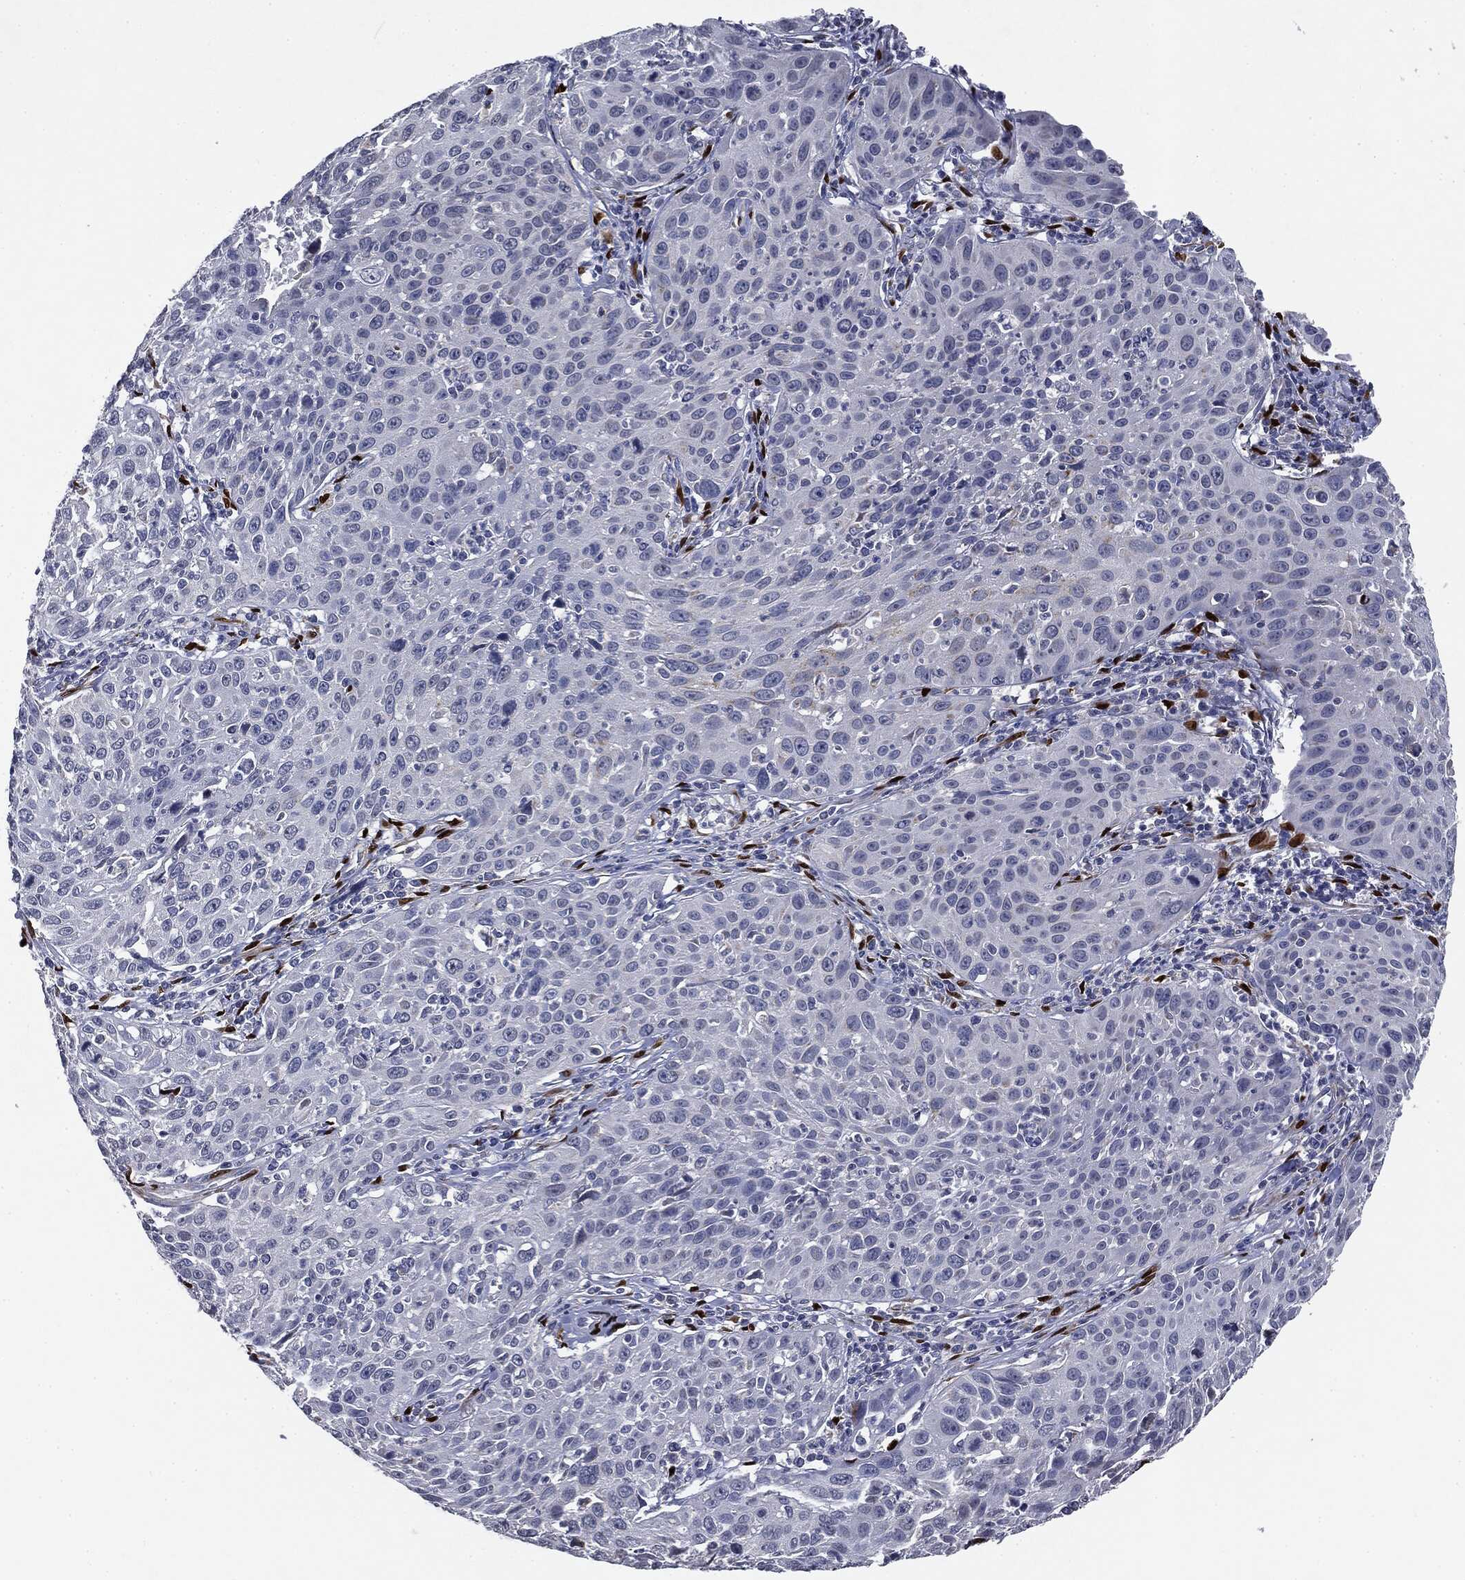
{"staining": {"intensity": "negative", "quantity": "none", "location": "none"}, "tissue": "cervical cancer", "cell_type": "Tumor cells", "image_type": "cancer", "snomed": [{"axis": "morphology", "description": "Squamous cell carcinoma, NOS"}, {"axis": "topography", "description": "Cervix"}], "caption": "Immunohistochemical staining of cervical cancer displays no significant positivity in tumor cells.", "gene": "CASD1", "patient": {"sex": "female", "age": 26}}